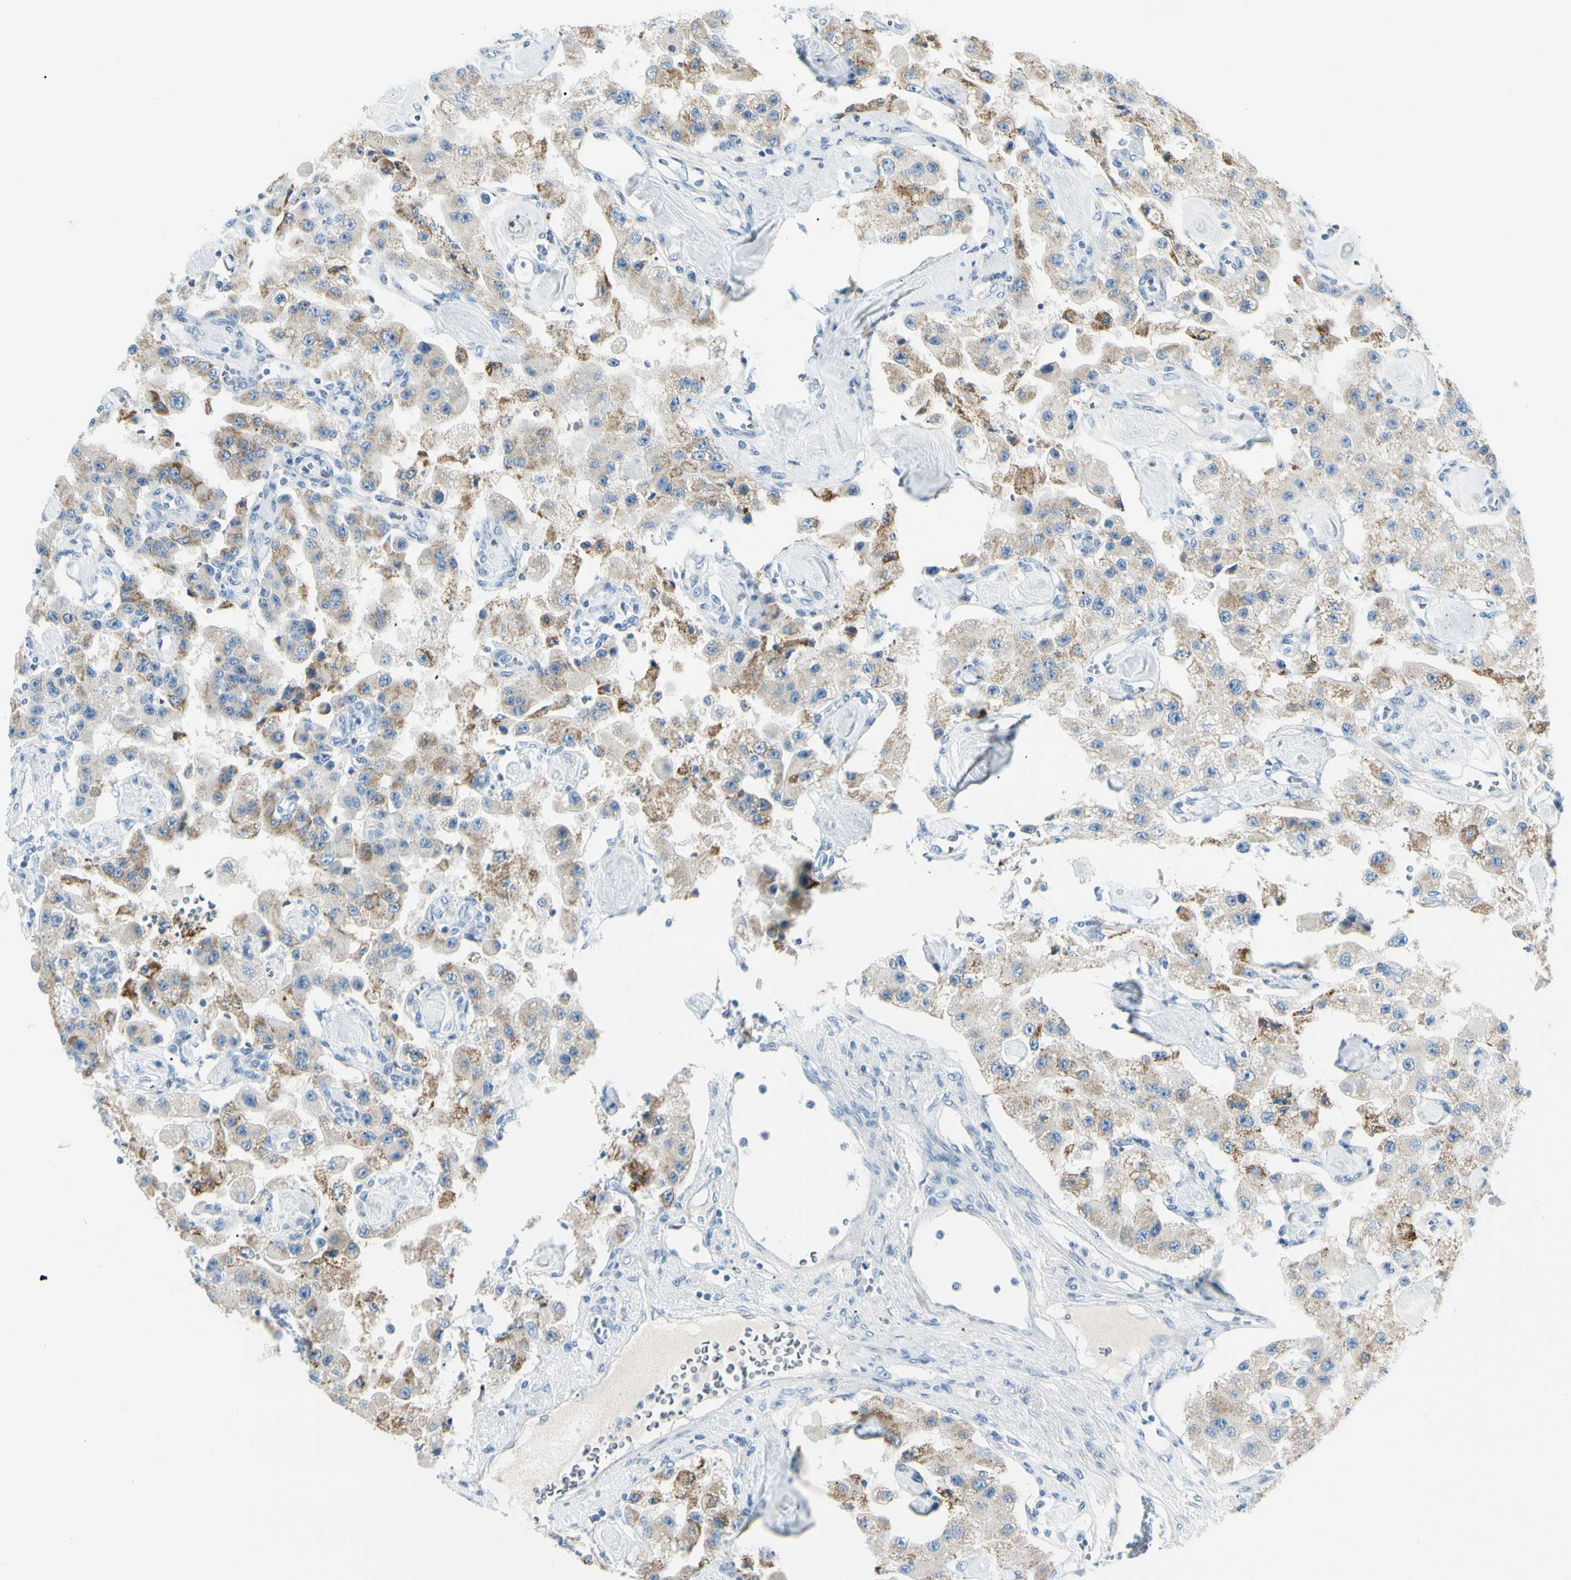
{"staining": {"intensity": "weak", "quantity": ">75%", "location": "cytoplasmic/membranous"}, "tissue": "carcinoid", "cell_type": "Tumor cells", "image_type": "cancer", "snomed": [{"axis": "morphology", "description": "Carcinoid, malignant, NOS"}, {"axis": "topography", "description": "Pancreas"}], "caption": "There is low levels of weak cytoplasmic/membranous staining in tumor cells of carcinoid (malignant), as demonstrated by immunohistochemical staining (brown color).", "gene": "SLC6A15", "patient": {"sex": "male", "age": 41}}